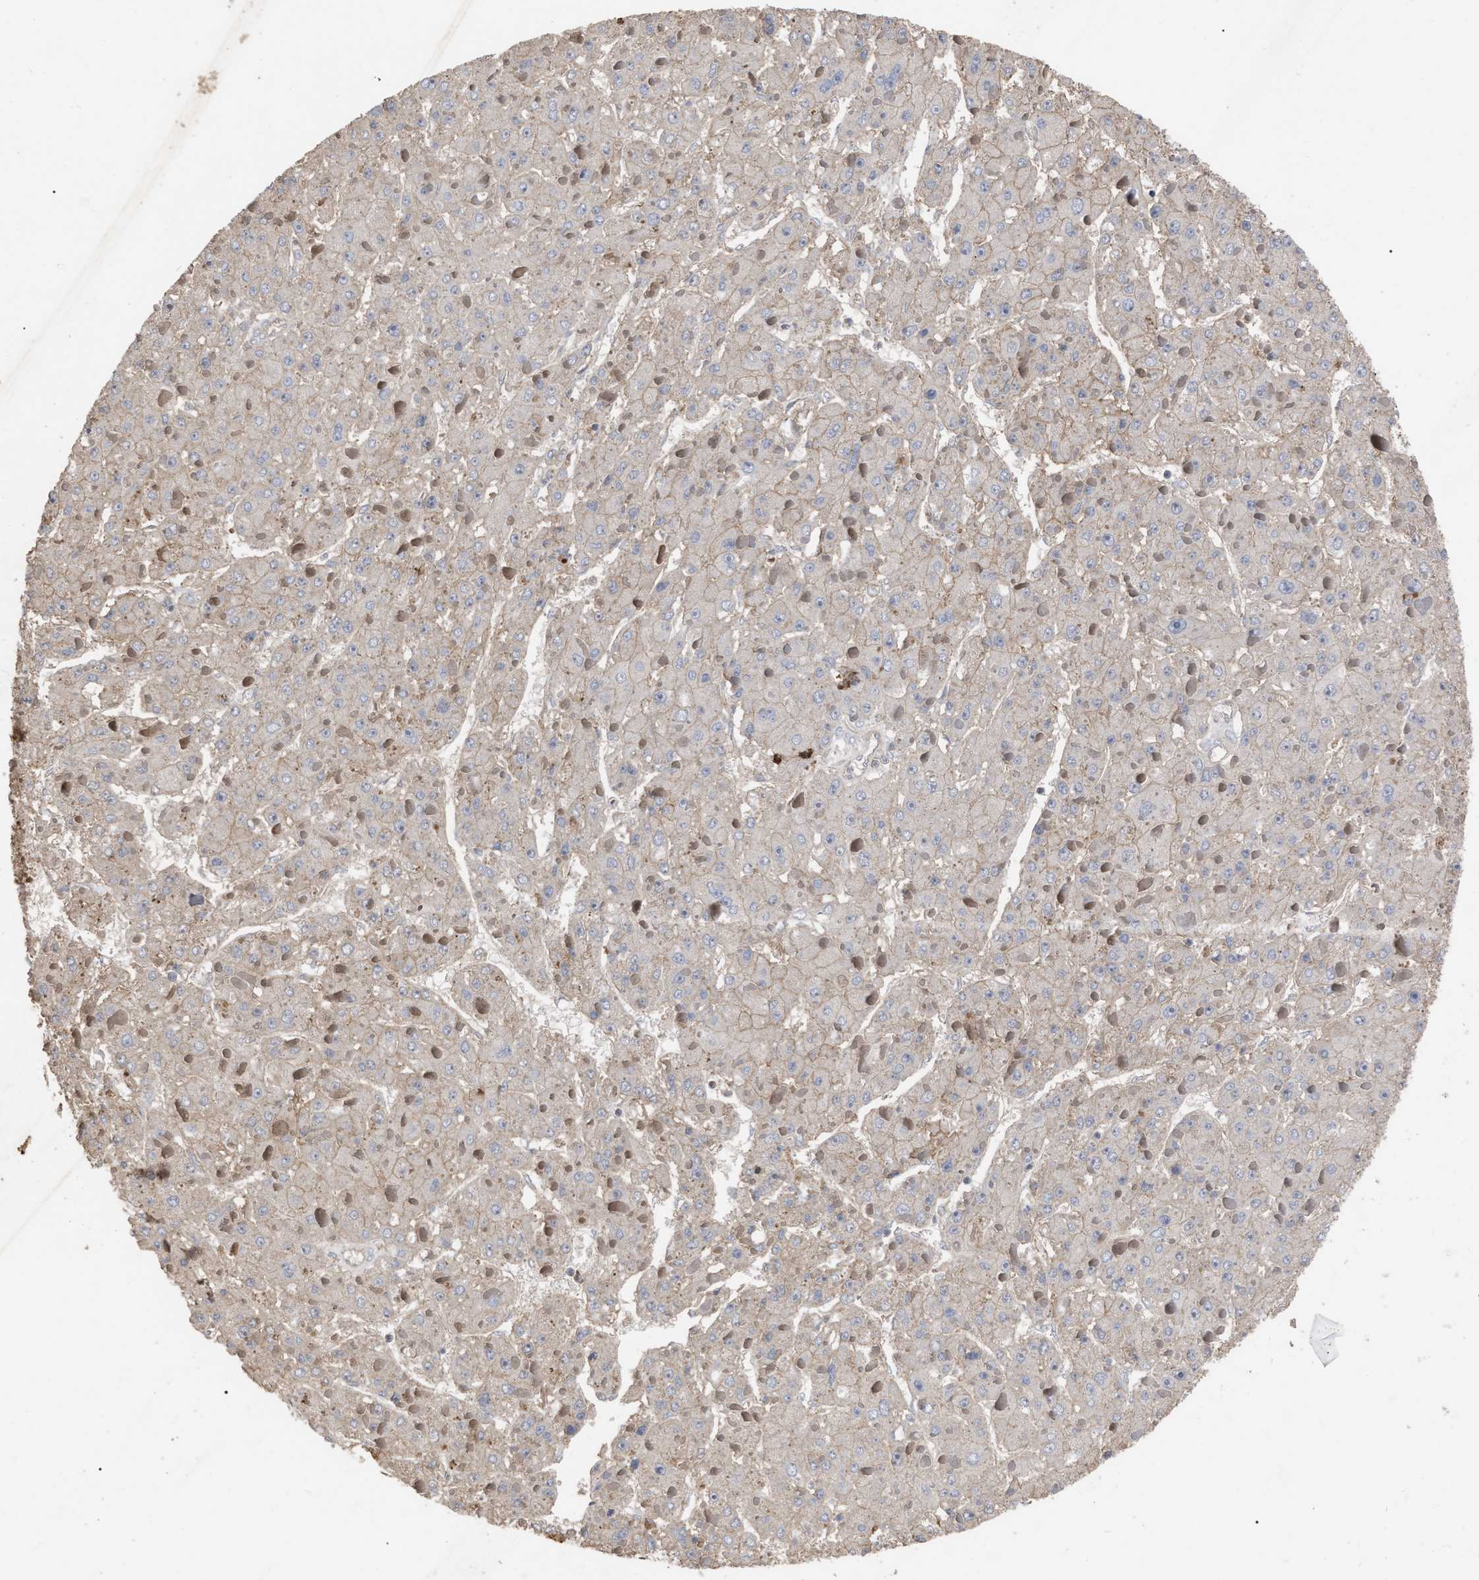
{"staining": {"intensity": "negative", "quantity": "none", "location": "none"}, "tissue": "liver cancer", "cell_type": "Tumor cells", "image_type": "cancer", "snomed": [{"axis": "morphology", "description": "Carcinoma, Hepatocellular, NOS"}, {"axis": "topography", "description": "Liver"}], "caption": "Tumor cells are negative for brown protein staining in liver cancer (hepatocellular carcinoma).", "gene": "BTN2A1", "patient": {"sex": "female", "age": 73}}